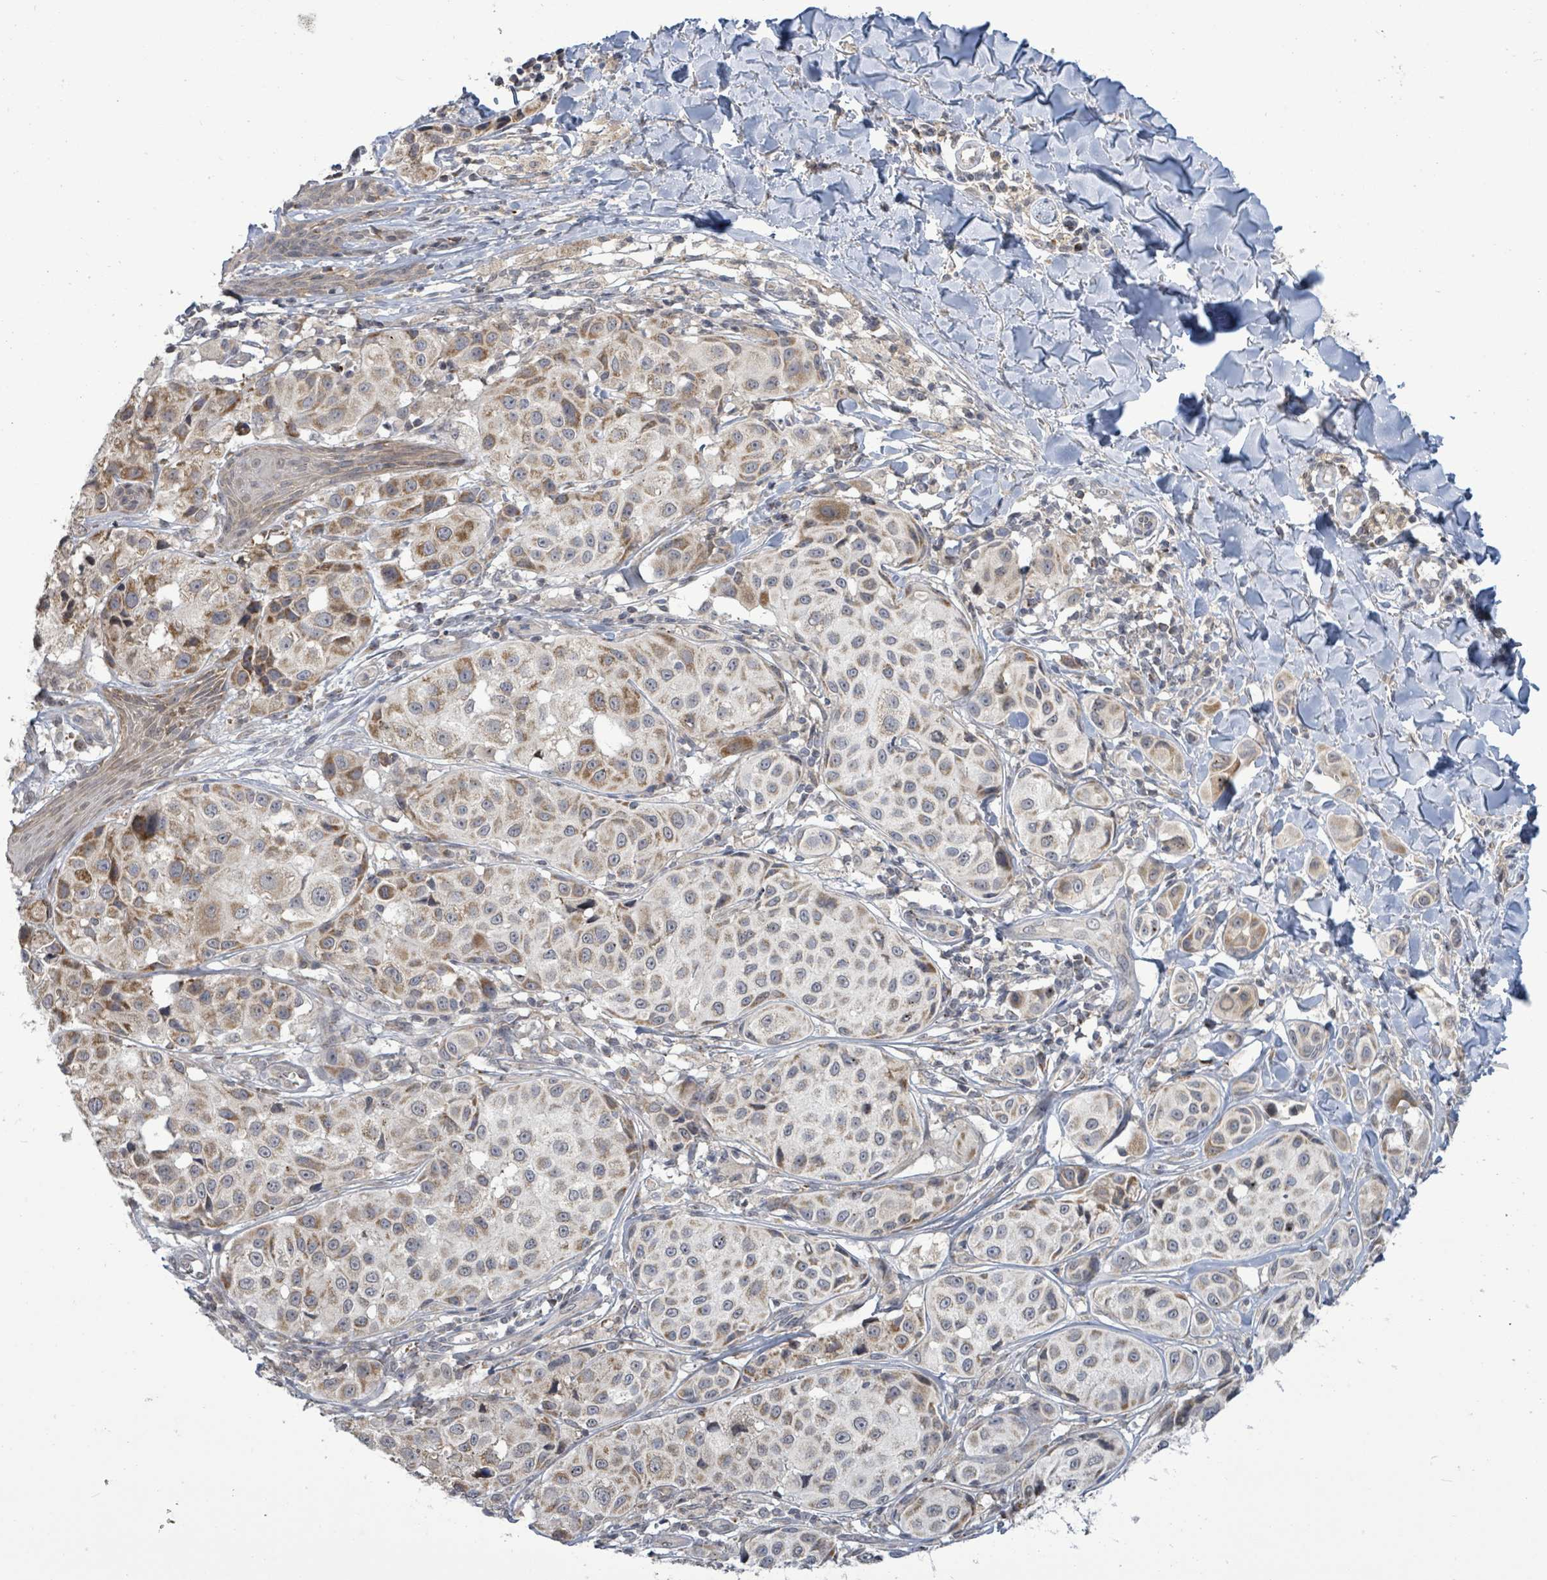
{"staining": {"intensity": "moderate", "quantity": "25%-75%", "location": "cytoplasmic/membranous"}, "tissue": "melanoma", "cell_type": "Tumor cells", "image_type": "cancer", "snomed": [{"axis": "morphology", "description": "Malignant melanoma, NOS"}, {"axis": "topography", "description": "Skin"}], "caption": "Moderate cytoplasmic/membranous staining is seen in about 25%-75% of tumor cells in malignant melanoma.", "gene": "COQ10B", "patient": {"sex": "male", "age": 39}}